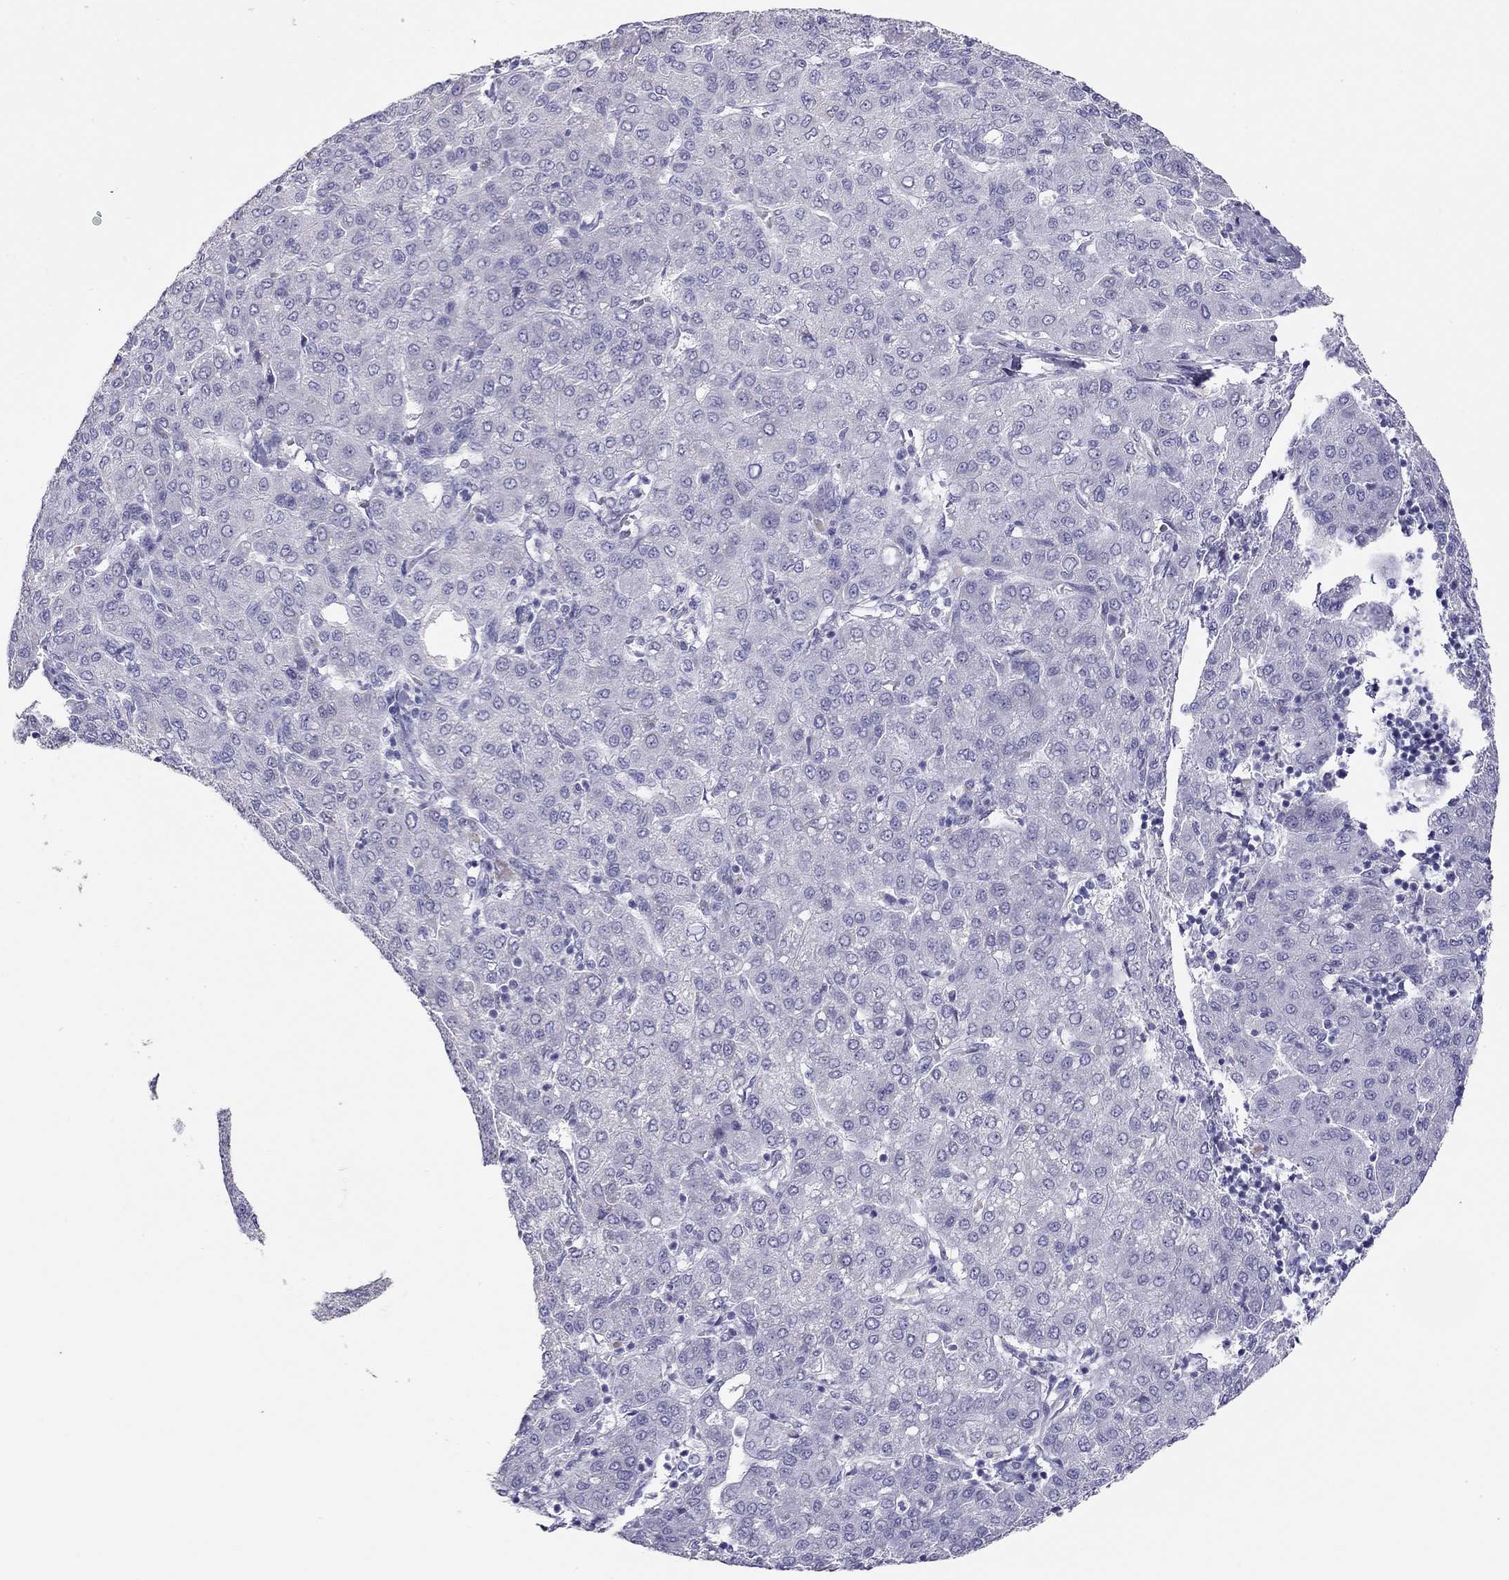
{"staining": {"intensity": "negative", "quantity": "none", "location": "none"}, "tissue": "liver cancer", "cell_type": "Tumor cells", "image_type": "cancer", "snomed": [{"axis": "morphology", "description": "Carcinoma, Hepatocellular, NOS"}, {"axis": "topography", "description": "Liver"}], "caption": "An image of liver cancer (hepatocellular carcinoma) stained for a protein exhibits no brown staining in tumor cells.", "gene": "KCNV2", "patient": {"sex": "male", "age": 65}}